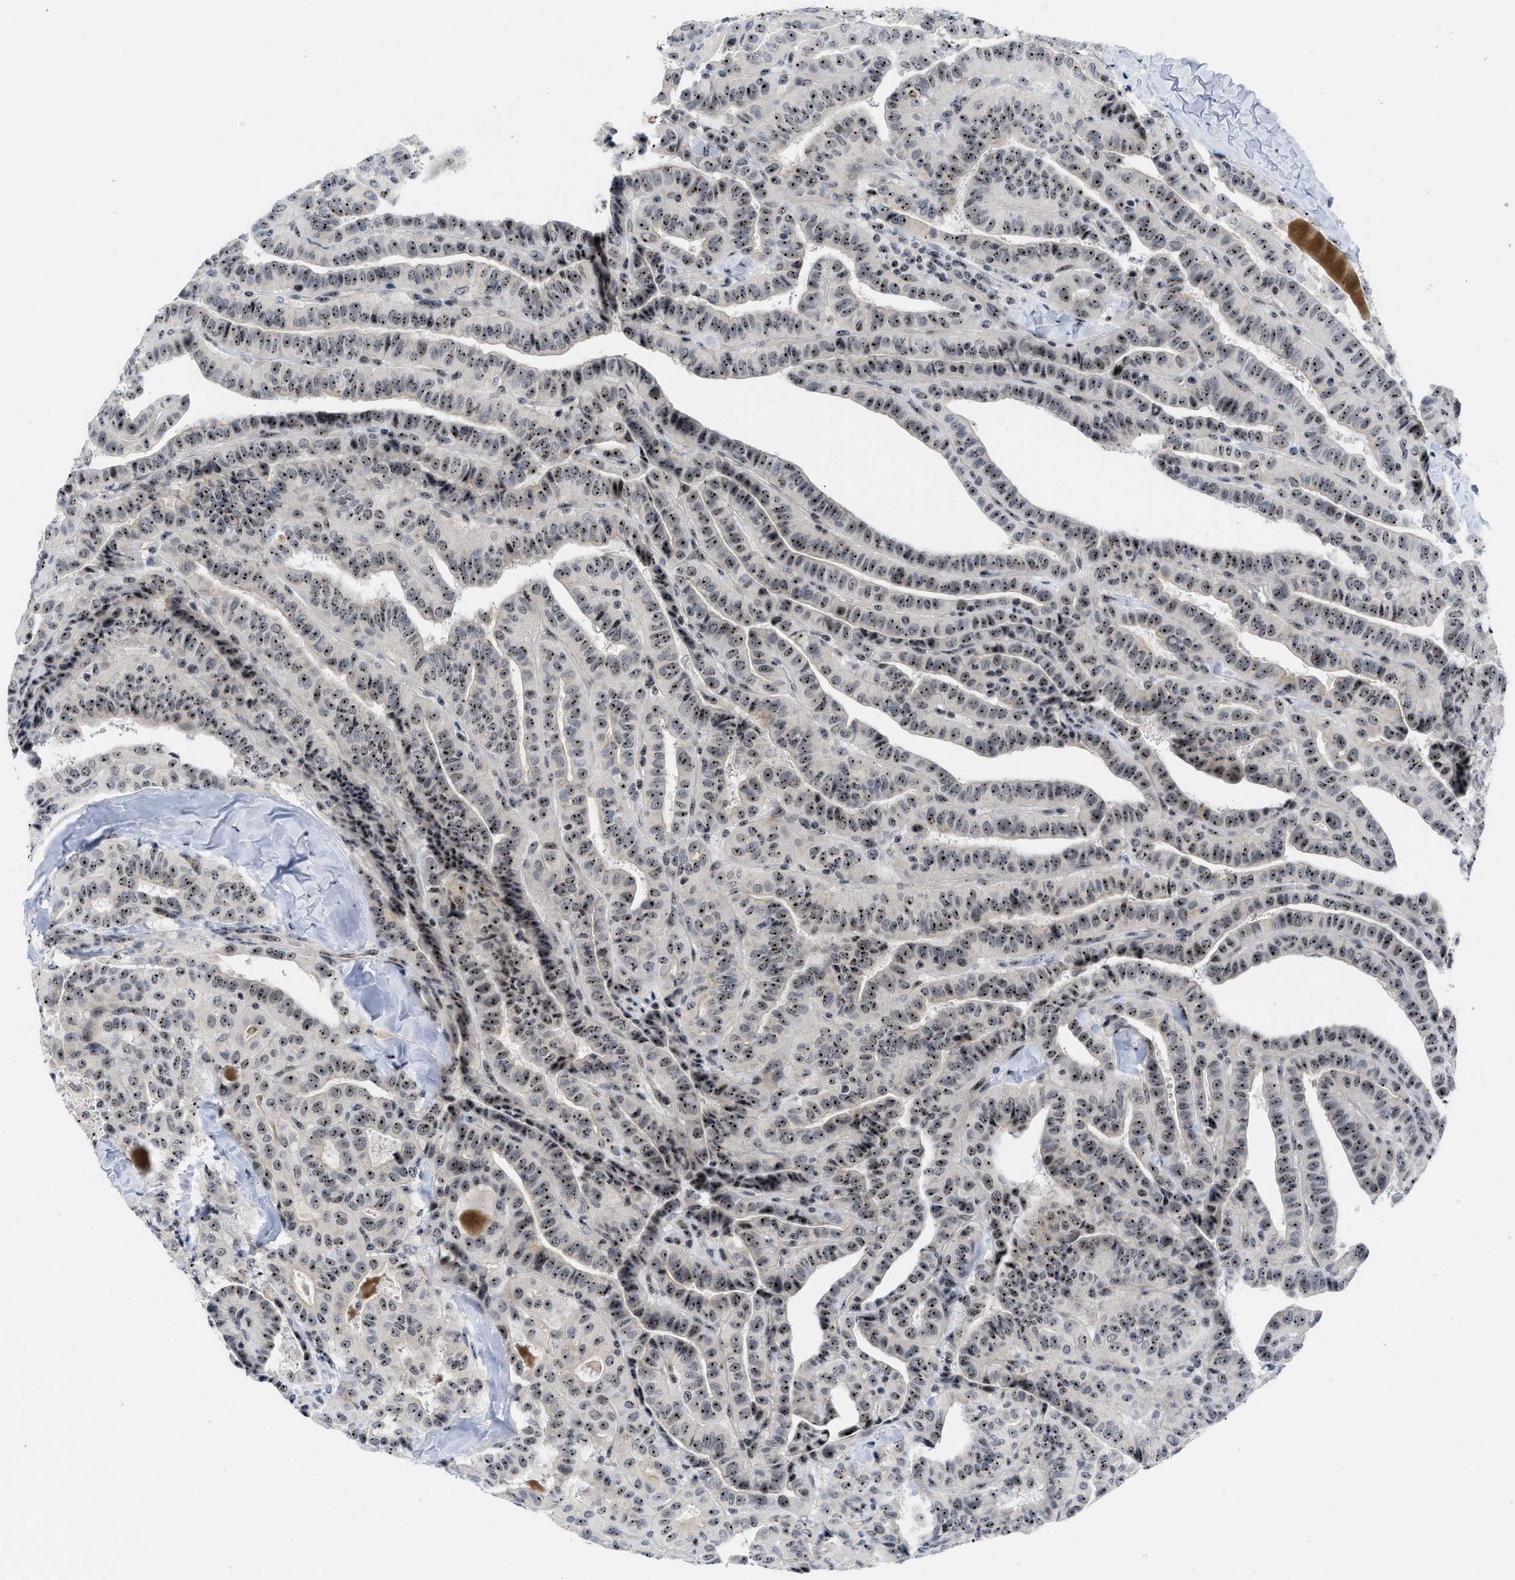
{"staining": {"intensity": "moderate", "quantity": ">75%", "location": "nuclear"}, "tissue": "thyroid cancer", "cell_type": "Tumor cells", "image_type": "cancer", "snomed": [{"axis": "morphology", "description": "Papillary adenocarcinoma, NOS"}, {"axis": "topography", "description": "Thyroid gland"}], "caption": "This is a histology image of immunohistochemistry staining of thyroid papillary adenocarcinoma, which shows moderate staining in the nuclear of tumor cells.", "gene": "NOP58", "patient": {"sex": "male", "age": 77}}